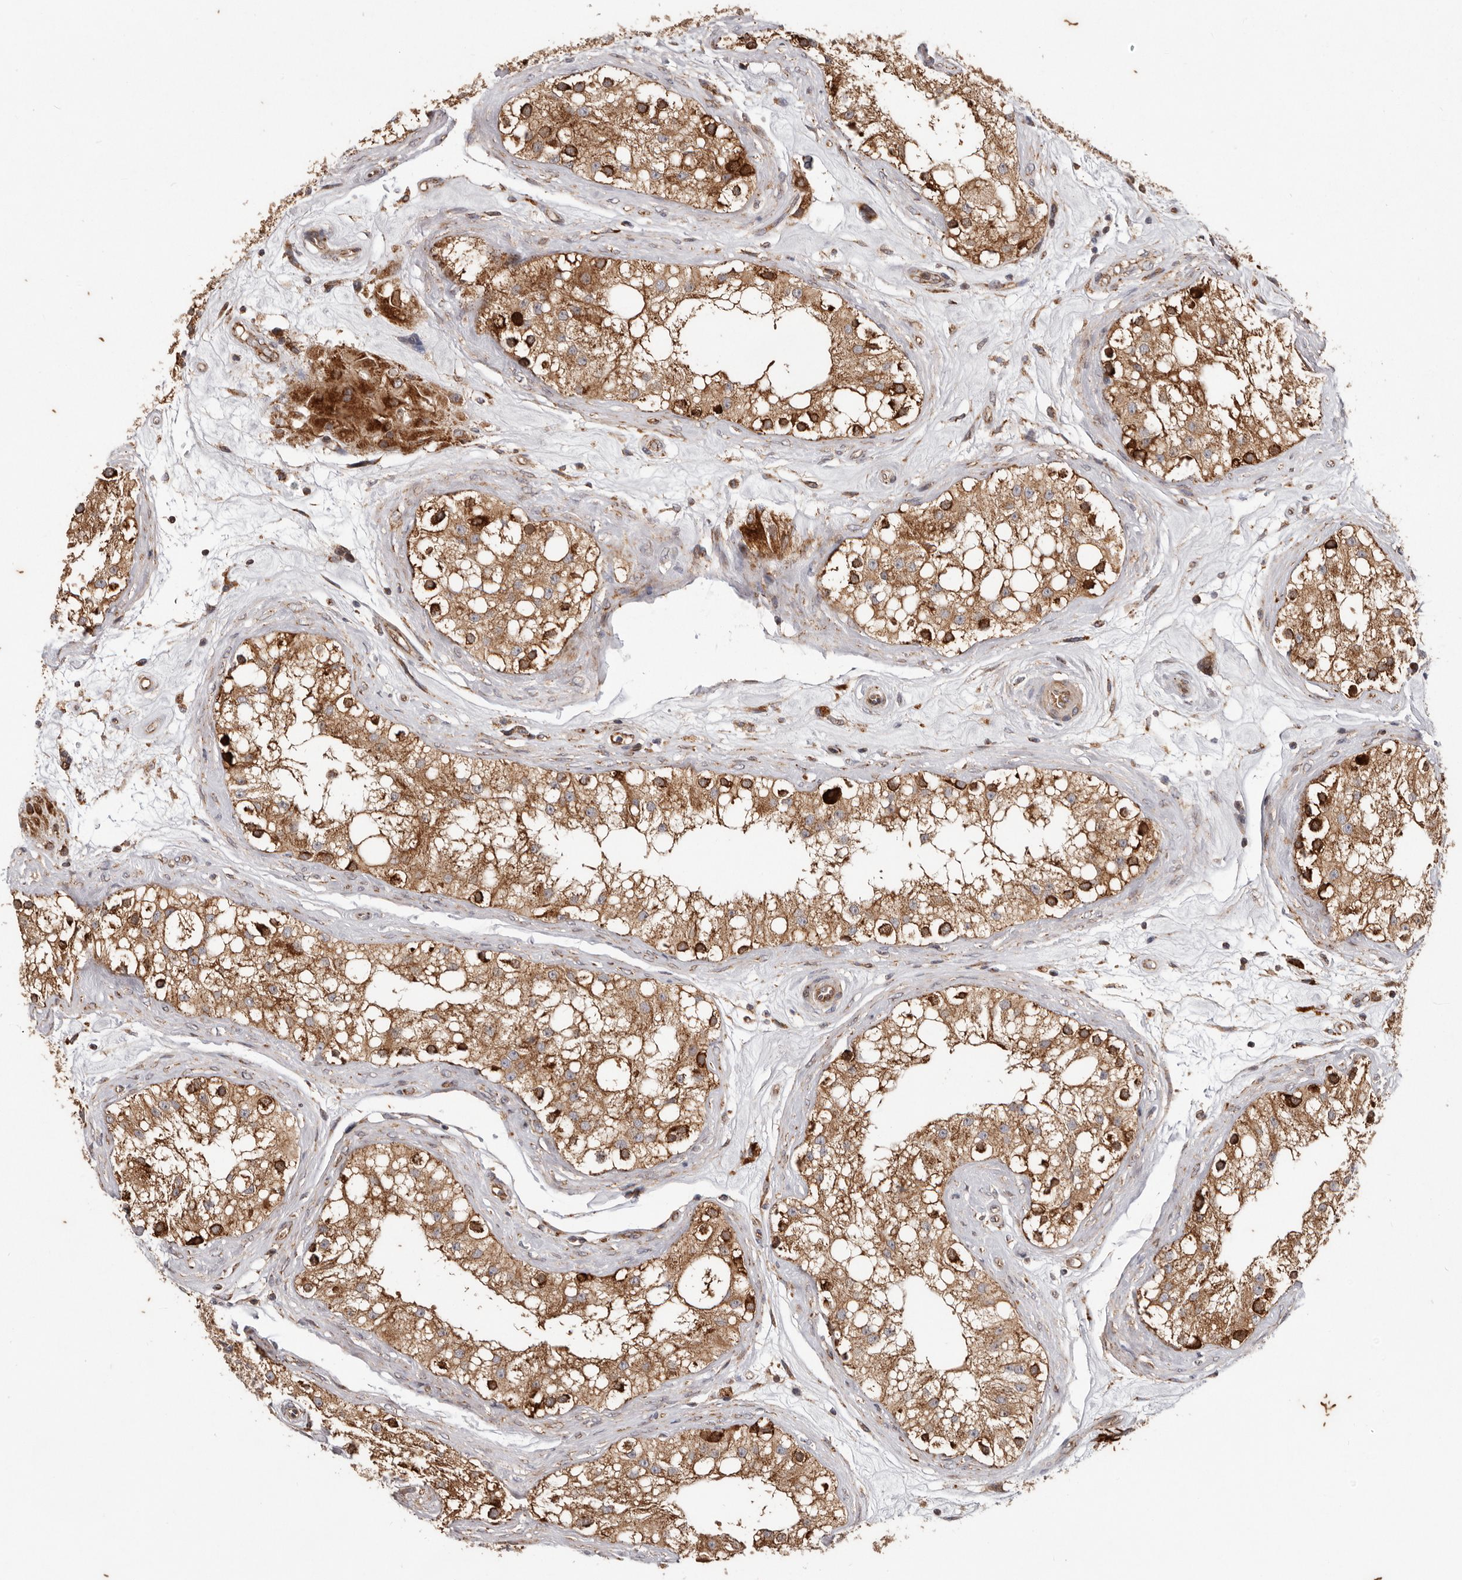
{"staining": {"intensity": "strong", "quantity": ">75%", "location": "cytoplasmic/membranous"}, "tissue": "testis", "cell_type": "Cells in seminiferous ducts", "image_type": "normal", "snomed": [{"axis": "morphology", "description": "Normal tissue, NOS"}, {"axis": "topography", "description": "Testis"}], "caption": "Brown immunohistochemical staining in unremarkable human testis shows strong cytoplasmic/membranous expression in about >75% of cells in seminiferous ducts.", "gene": "MRPS10", "patient": {"sex": "male", "age": 84}}